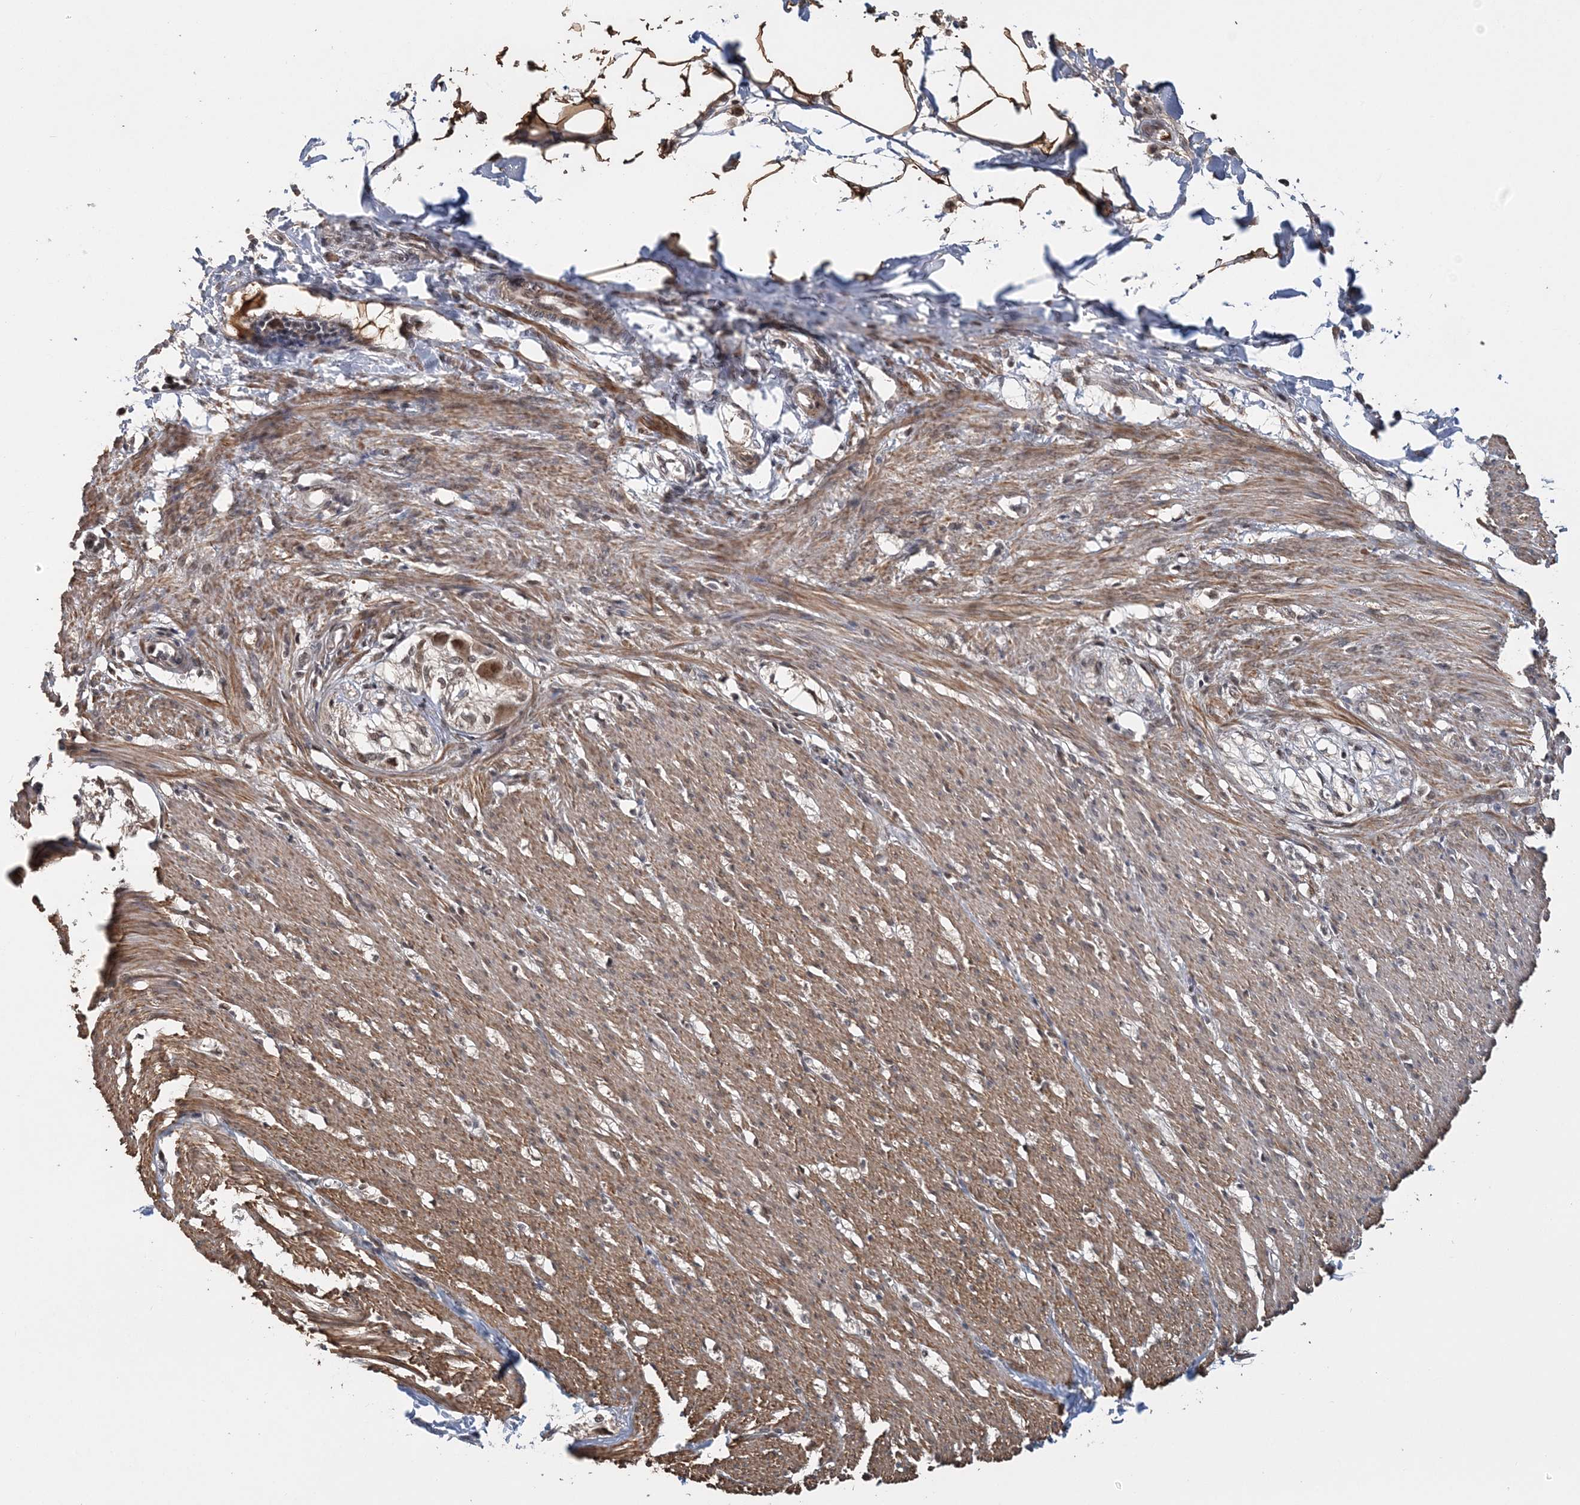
{"staining": {"intensity": "moderate", "quantity": ">75%", "location": "cytoplasmic/membranous"}, "tissue": "smooth muscle", "cell_type": "Smooth muscle cells", "image_type": "normal", "snomed": [{"axis": "morphology", "description": "Normal tissue, NOS"}, {"axis": "morphology", "description": "Adenocarcinoma, NOS"}, {"axis": "topography", "description": "Smooth muscle"}, {"axis": "topography", "description": "Colon"}], "caption": "High-power microscopy captured an immunohistochemistry (IHC) micrograph of unremarkable smooth muscle, revealing moderate cytoplasmic/membranous expression in approximately >75% of smooth muscle cells.", "gene": "TSHZ2", "patient": {"sex": "male", "age": 14}}